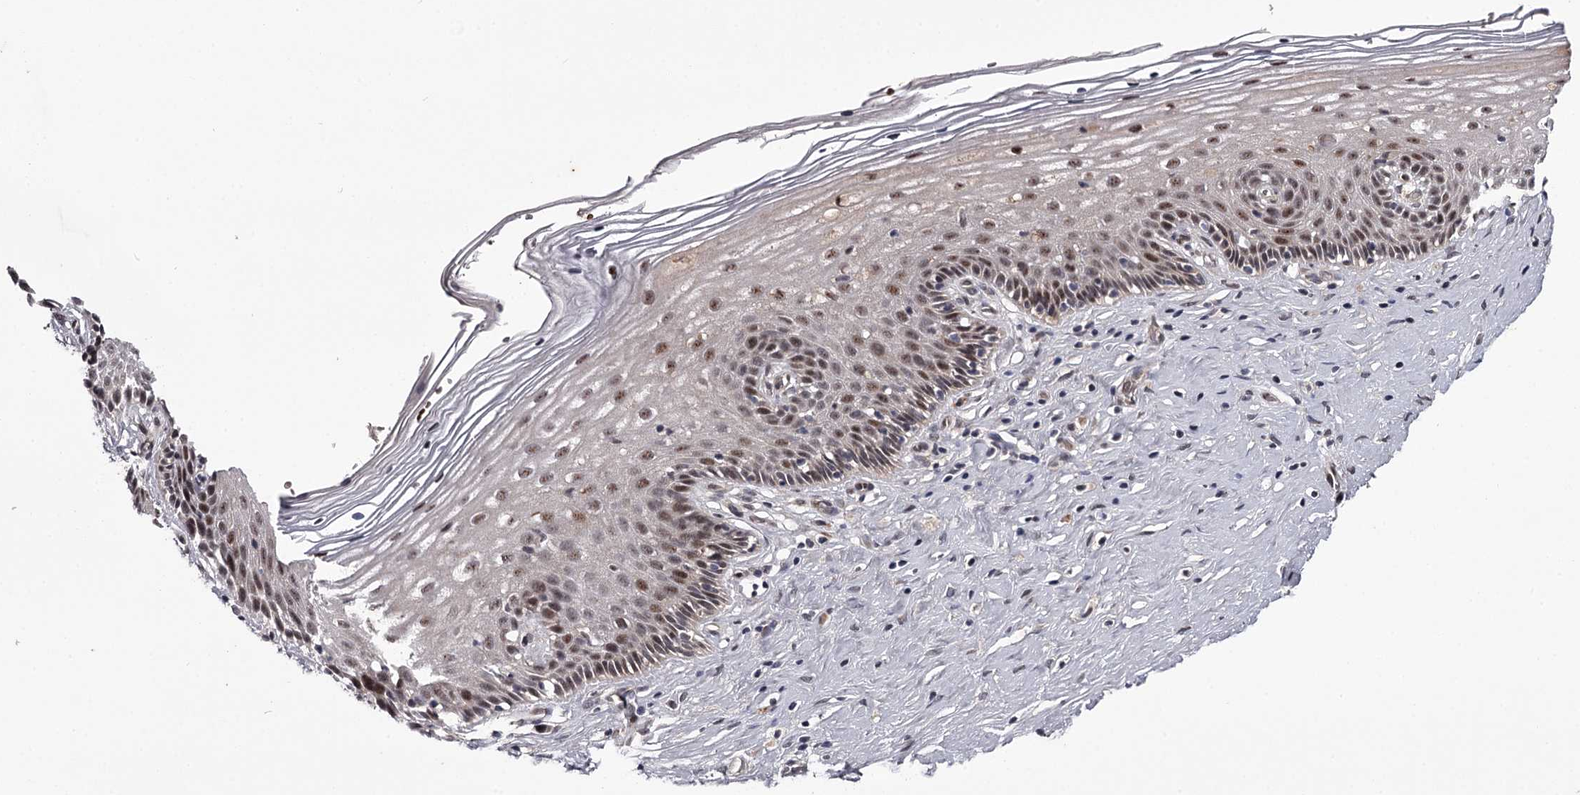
{"staining": {"intensity": "negative", "quantity": "none", "location": "none"}, "tissue": "cervix", "cell_type": "Glandular cells", "image_type": "normal", "snomed": [{"axis": "morphology", "description": "Normal tissue, NOS"}, {"axis": "topography", "description": "Cervix"}], "caption": "The image exhibits no staining of glandular cells in benign cervix. (Brightfield microscopy of DAB (3,3'-diaminobenzidine) immunohistochemistry (IHC) at high magnification).", "gene": "RNF44", "patient": {"sex": "female", "age": 33}}